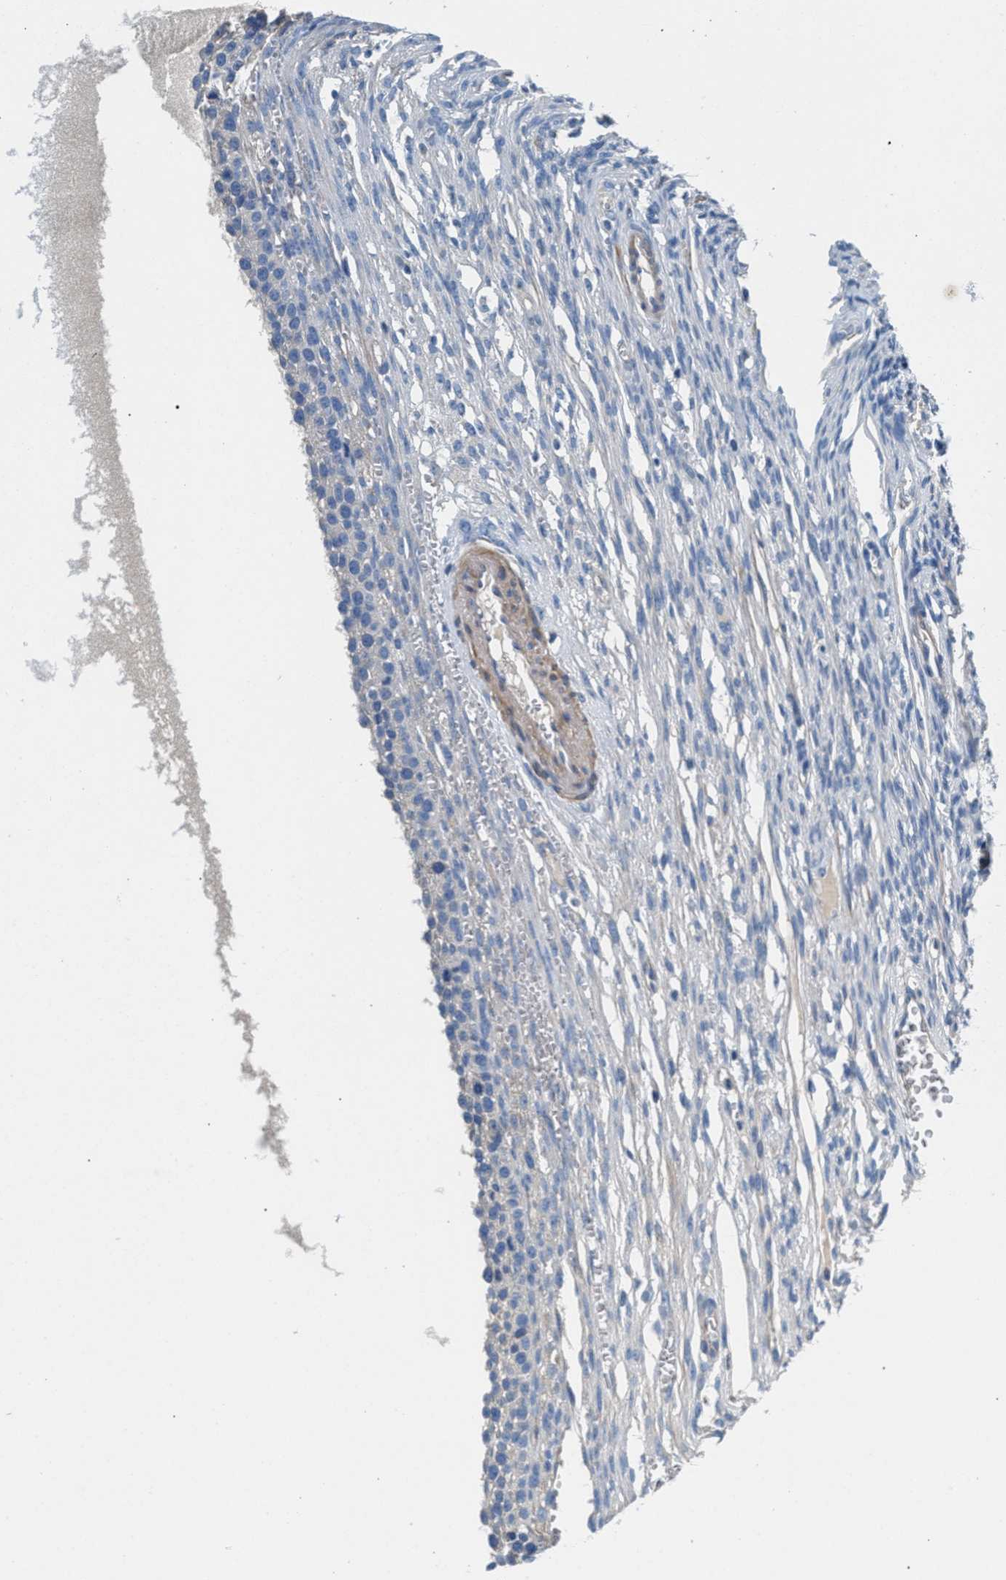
{"staining": {"intensity": "weak", "quantity": "25%-75%", "location": "cytoplasmic/membranous"}, "tissue": "ovary", "cell_type": "Follicle cells", "image_type": "normal", "snomed": [{"axis": "morphology", "description": "Normal tissue, NOS"}, {"axis": "topography", "description": "Ovary"}], "caption": "Ovary was stained to show a protein in brown. There is low levels of weak cytoplasmic/membranous staining in about 25%-75% of follicle cells. (Brightfield microscopy of DAB IHC at high magnification).", "gene": "CDRT4", "patient": {"sex": "female", "age": 33}}